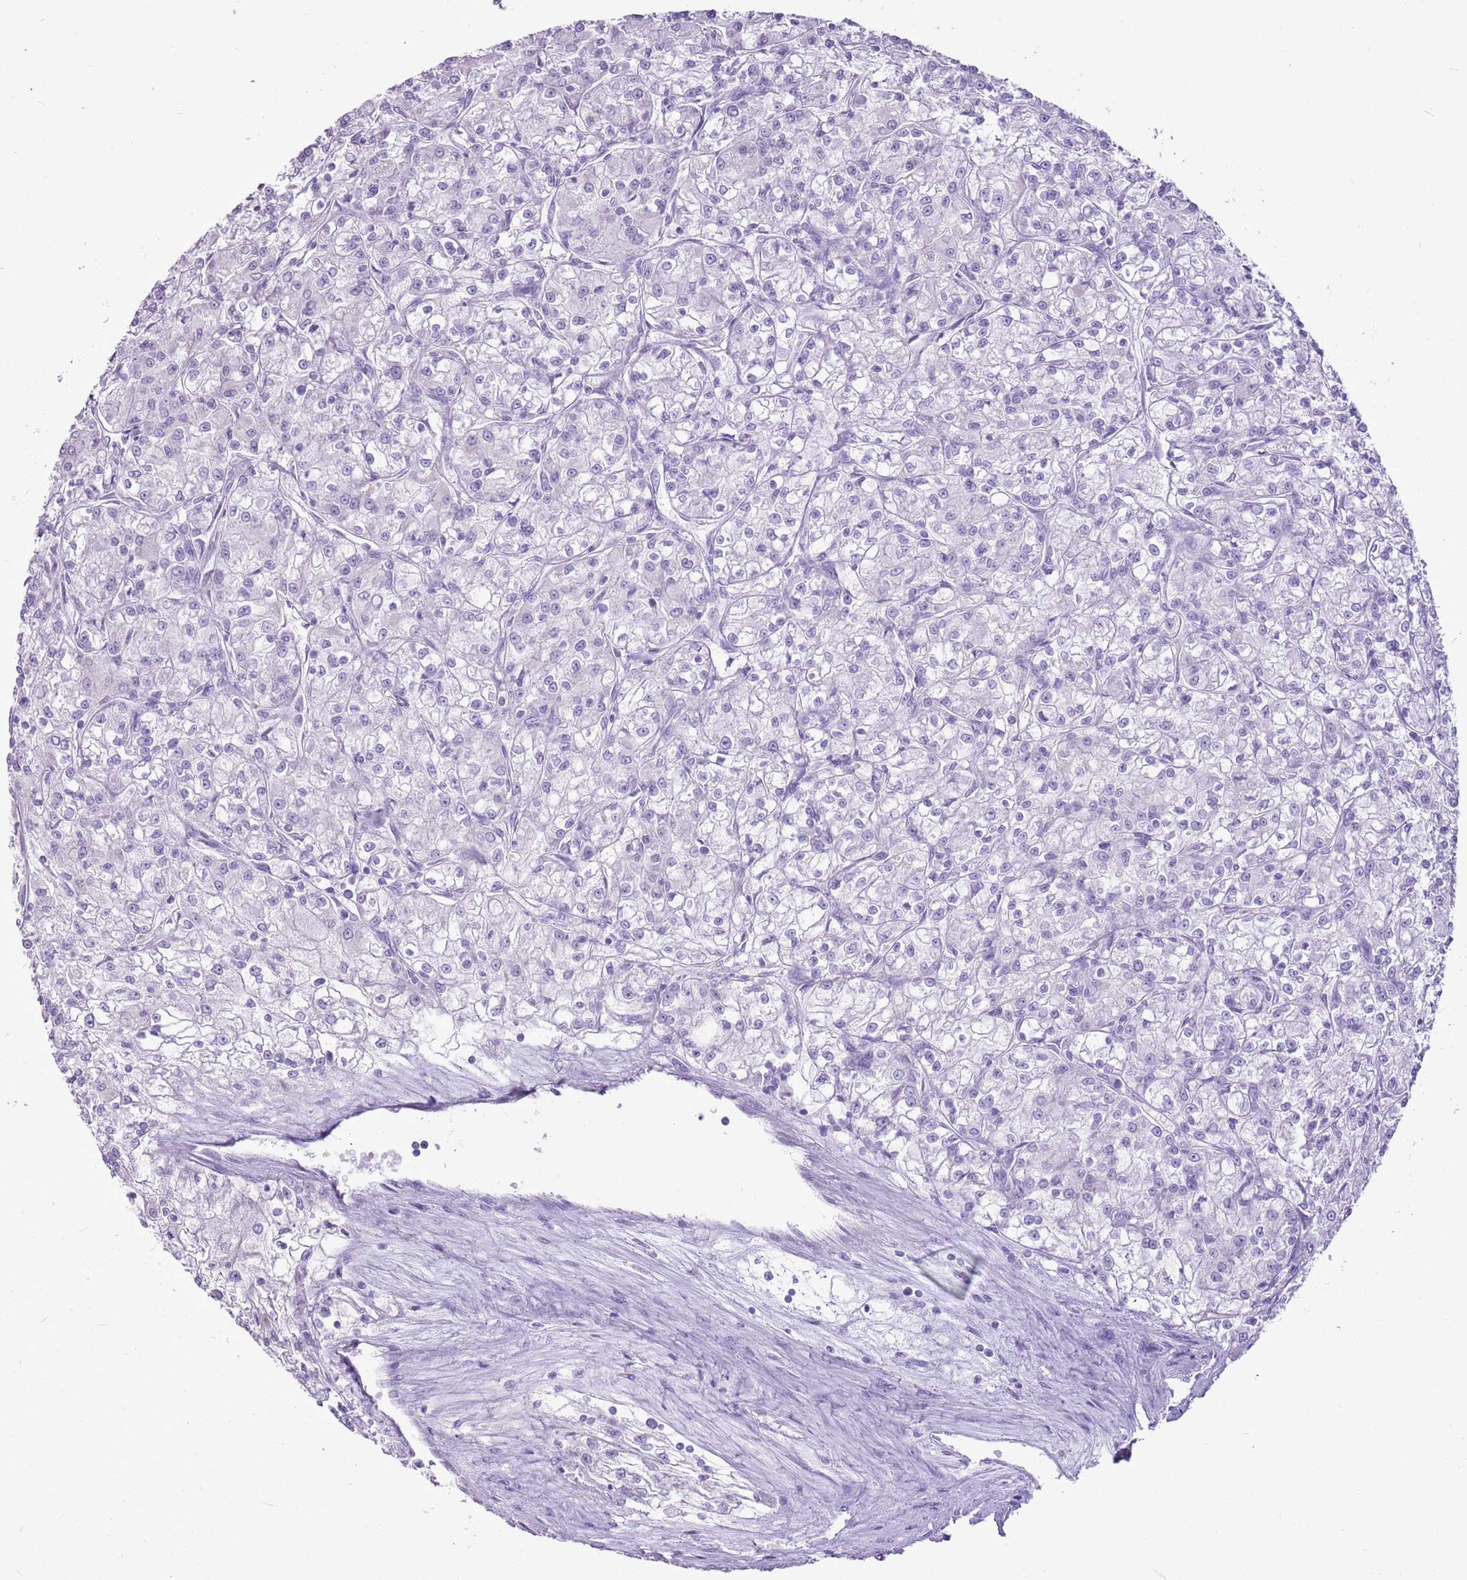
{"staining": {"intensity": "negative", "quantity": "none", "location": "none"}, "tissue": "renal cancer", "cell_type": "Tumor cells", "image_type": "cancer", "snomed": [{"axis": "morphology", "description": "Adenocarcinoma, NOS"}, {"axis": "topography", "description": "Kidney"}], "caption": "Human renal cancer stained for a protein using immunohistochemistry (IHC) demonstrates no staining in tumor cells.", "gene": "CNFN", "patient": {"sex": "female", "age": 59}}